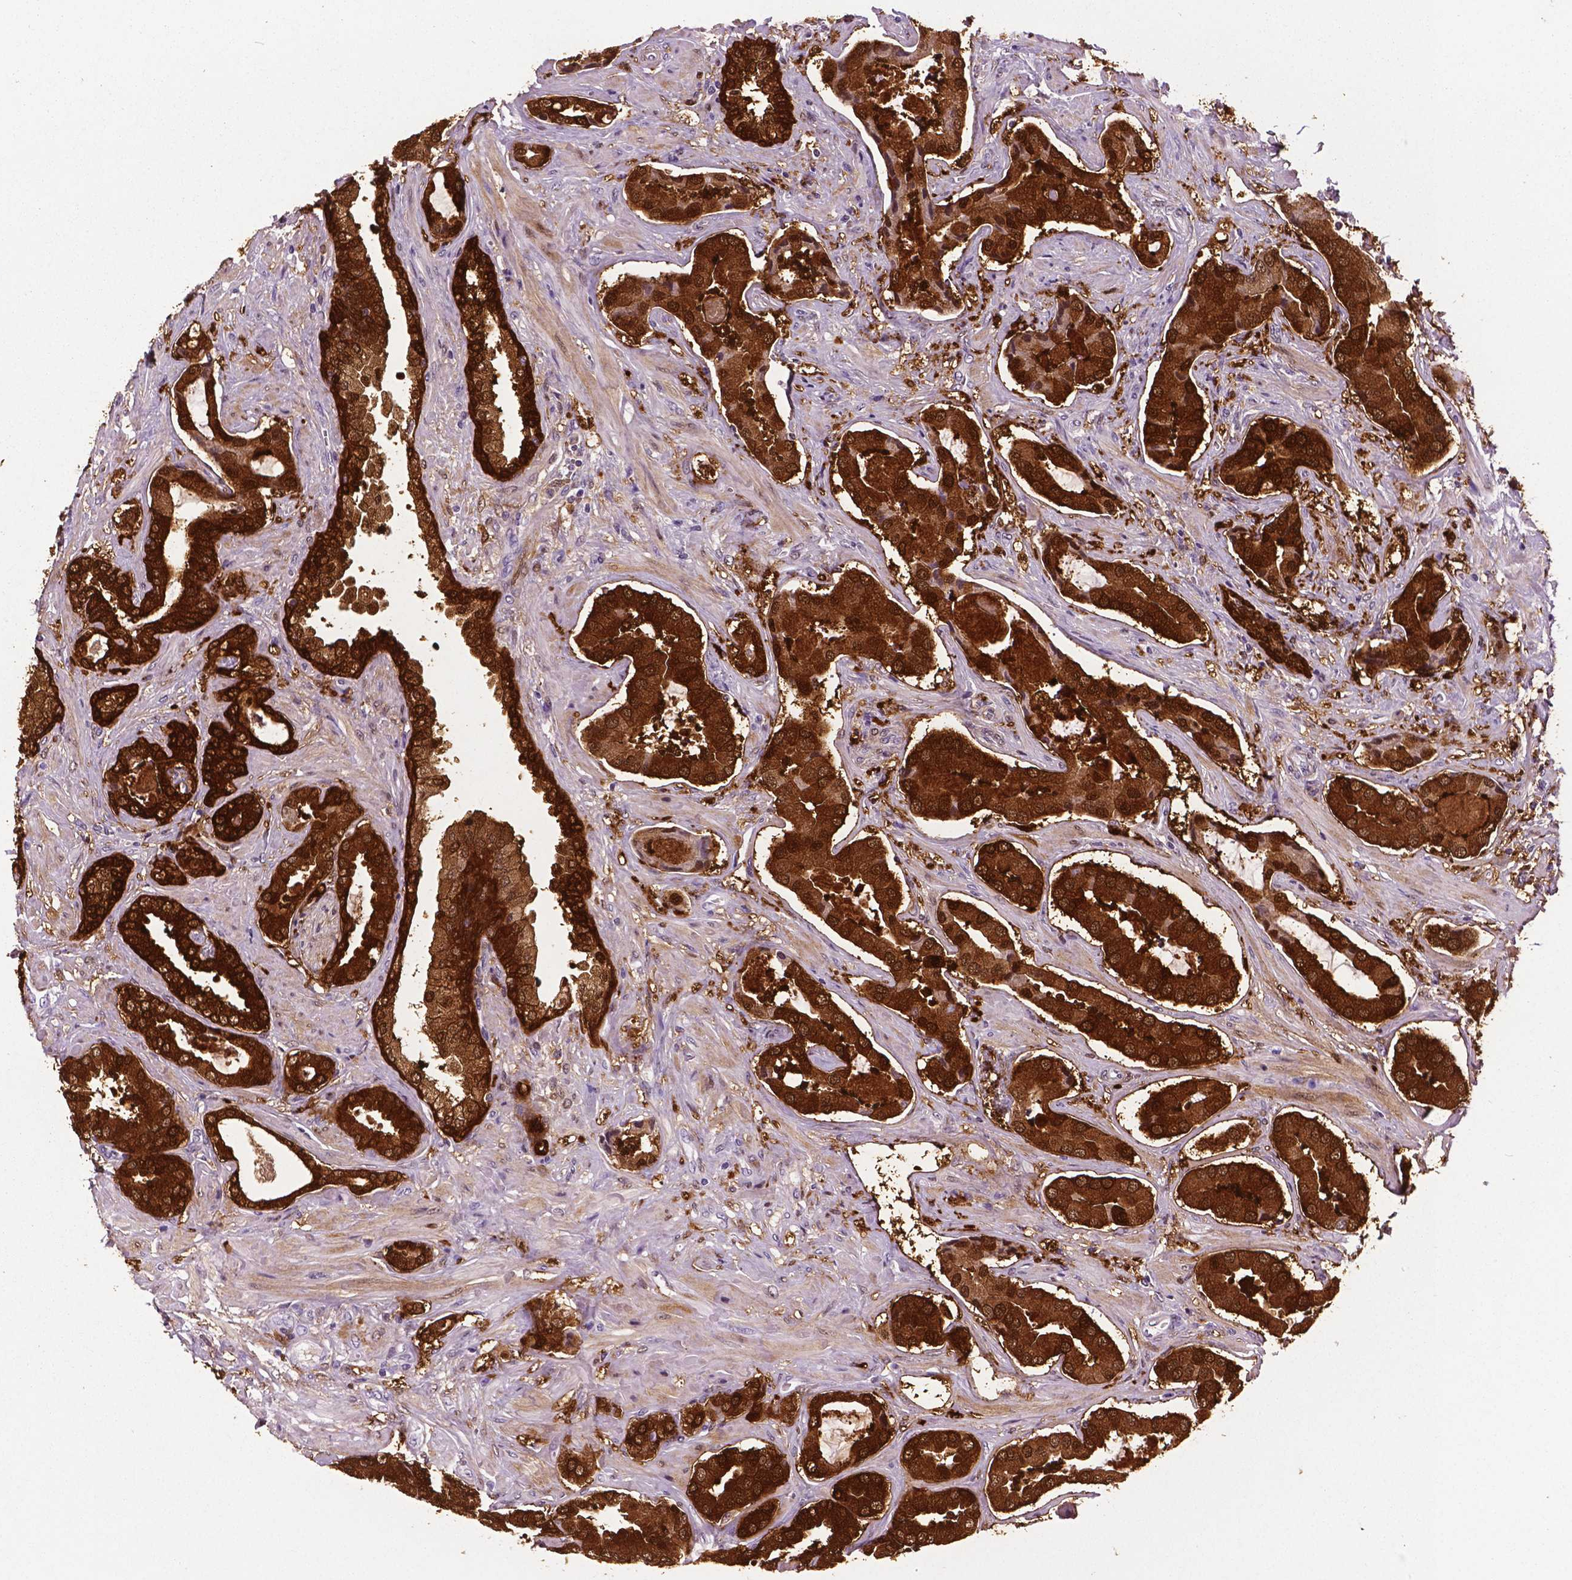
{"staining": {"intensity": "strong", "quantity": ">75%", "location": "cytoplasmic/membranous,nuclear"}, "tissue": "prostate cancer", "cell_type": "Tumor cells", "image_type": "cancer", "snomed": [{"axis": "morphology", "description": "Adenocarcinoma, NOS"}, {"axis": "topography", "description": "Prostate"}], "caption": "Immunohistochemical staining of prostate cancer reveals high levels of strong cytoplasmic/membranous and nuclear protein staining in approximately >75% of tumor cells.", "gene": "PHGDH", "patient": {"sex": "male", "age": 64}}